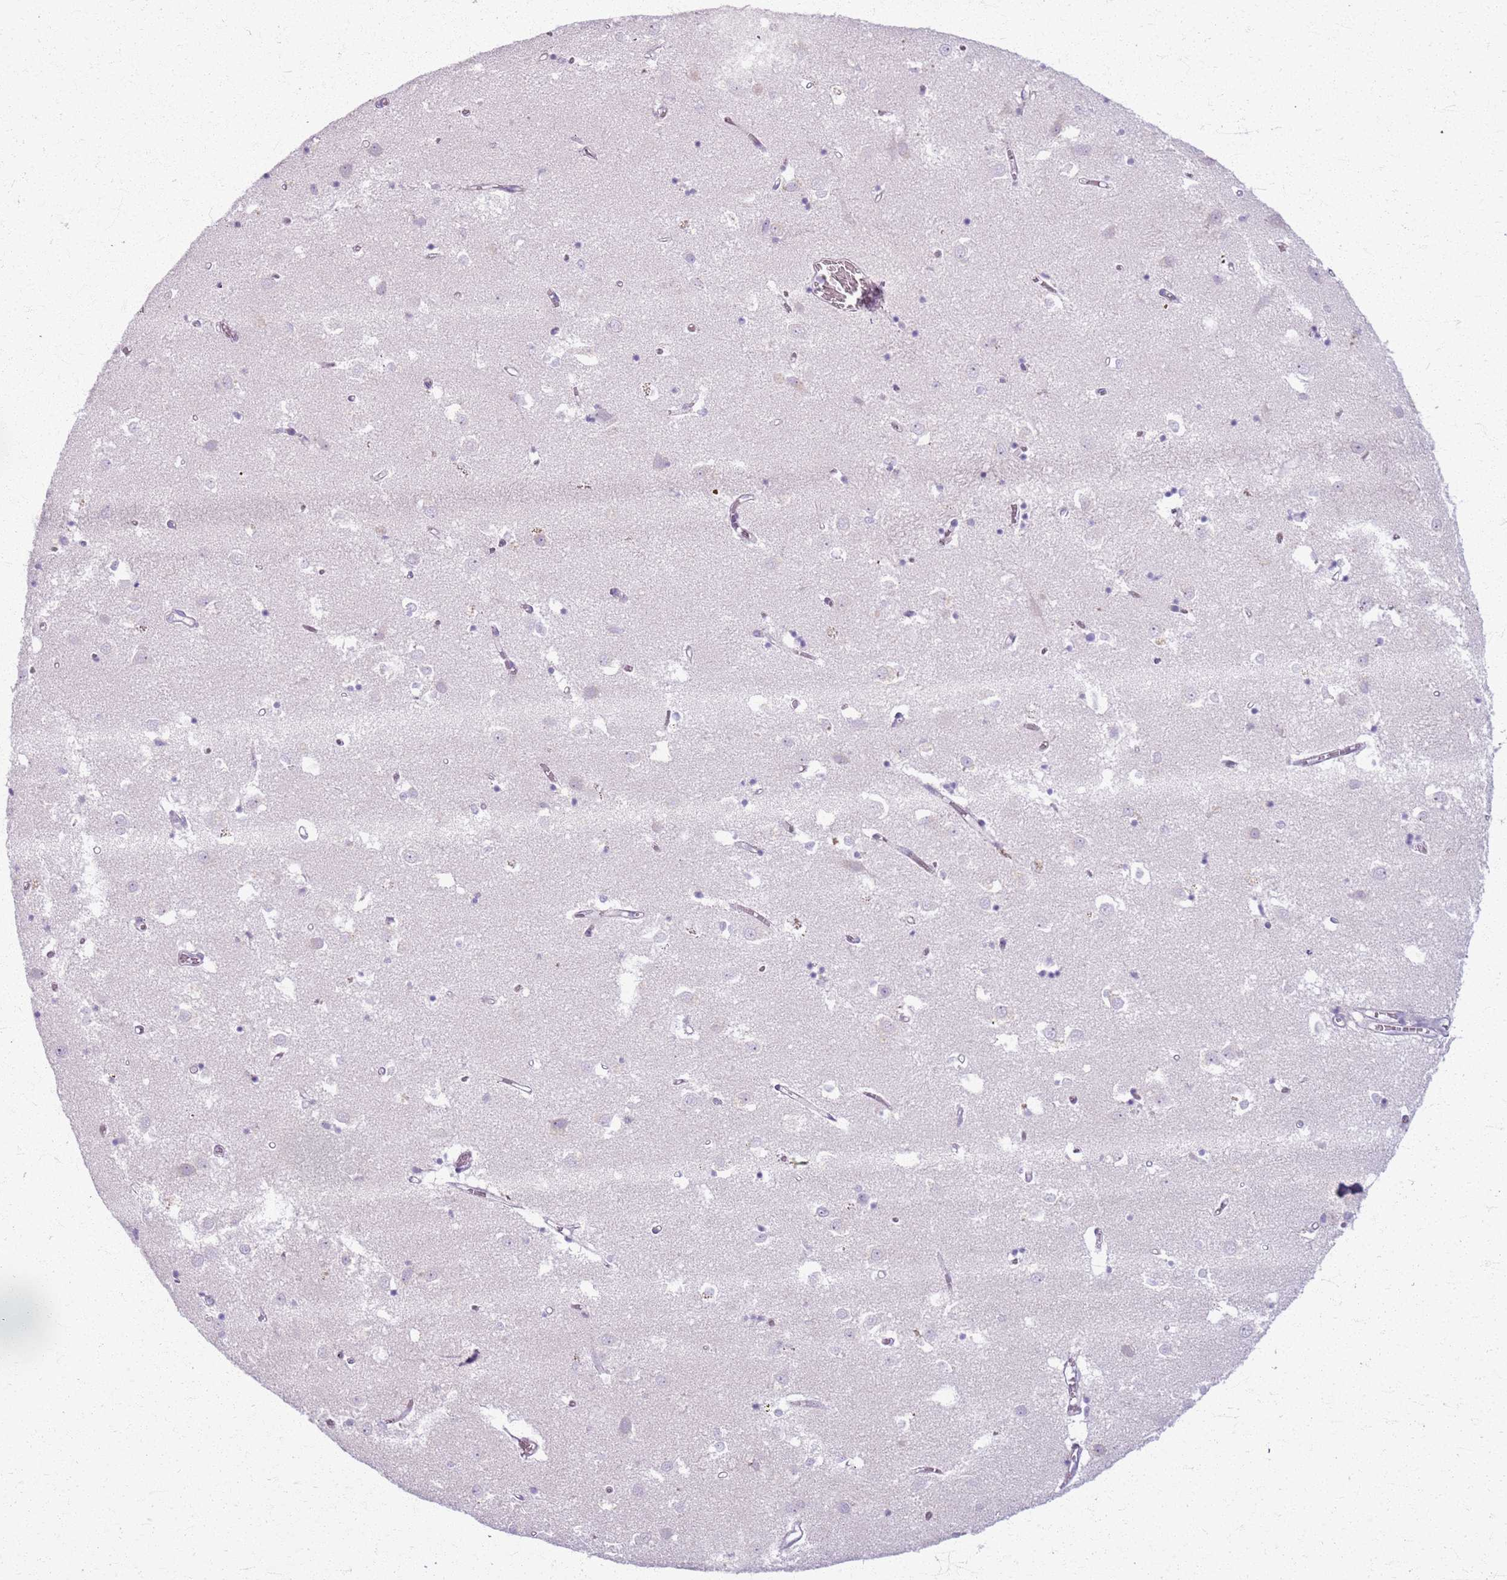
{"staining": {"intensity": "negative", "quantity": "none", "location": "none"}, "tissue": "caudate", "cell_type": "Glial cells", "image_type": "normal", "snomed": [{"axis": "morphology", "description": "Normal tissue, NOS"}, {"axis": "topography", "description": "Lateral ventricle wall"}], "caption": "Caudate was stained to show a protein in brown. There is no significant staining in glial cells. Brightfield microscopy of IHC stained with DAB (brown) and hematoxylin (blue), captured at high magnification.", "gene": "CSRP3", "patient": {"sex": "male", "age": 70}}